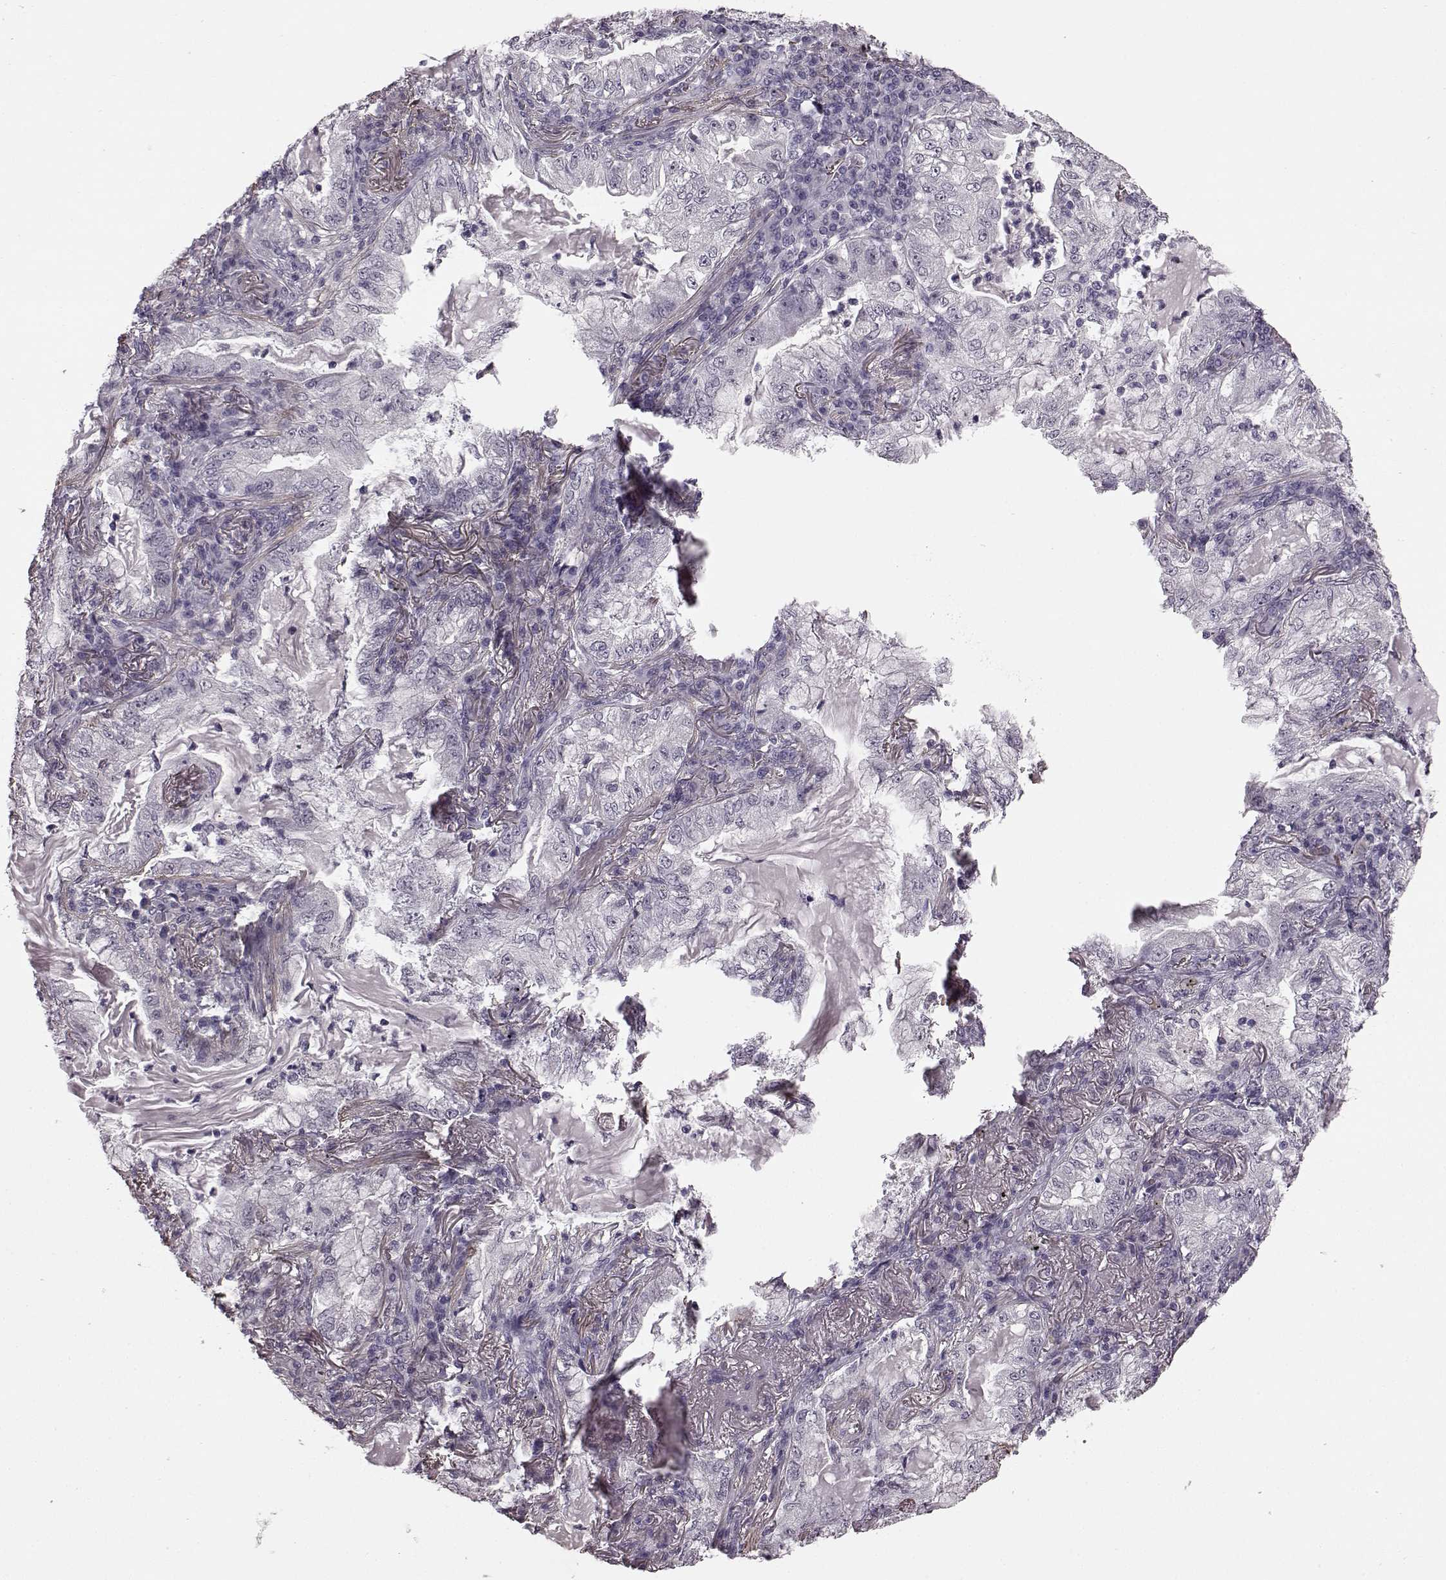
{"staining": {"intensity": "negative", "quantity": "none", "location": "none"}, "tissue": "lung cancer", "cell_type": "Tumor cells", "image_type": "cancer", "snomed": [{"axis": "morphology", "description": "Adenocarcinoma, NOS"}, {"axis": "topography", "description": "Lung"}], "caption": "Image shows no protein positivity in tumor cells of lung cancer tissue.", "gene": "SLCO3A1", "patient": {"sex": "female", "age": 73}}